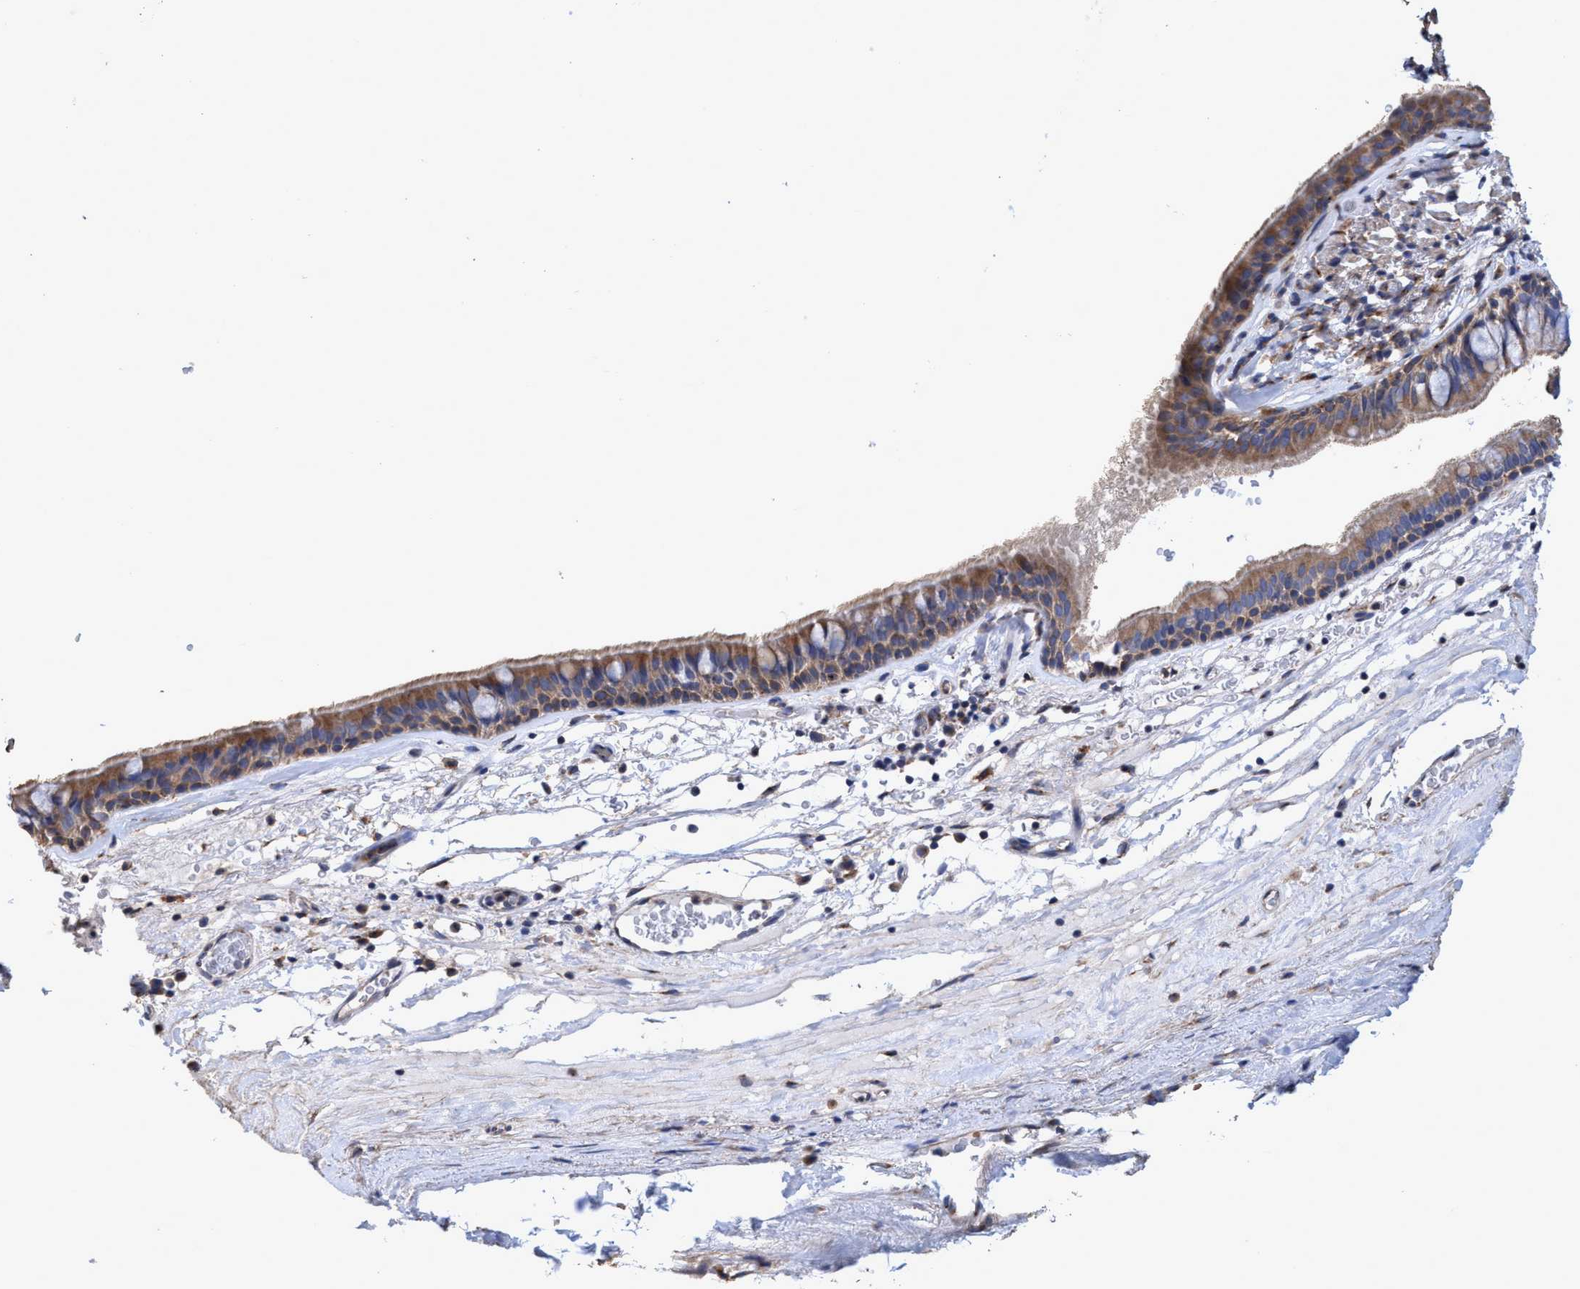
{"staining": {"intensity": "moderate", "quantity": ">75%", "location": "cytoplasmic/membranous"}, "tissue": "bronchus", "cell_type": "Respiratory epithelial cells", "image_type": "normal", "snomed": [{"axis": "morphology", "description": "Normal tissue, NOS"}, {"axis": "topography", "description": "Cartilage tissue"}], "caption": "The micrograph displays a brown stain indicating the presence of a protein in the cytoplasmic/membranous of respiratory epithelial cells in bronchus.", "gene": "BICD2", "patient": {"sex": "female", "age": 63}}